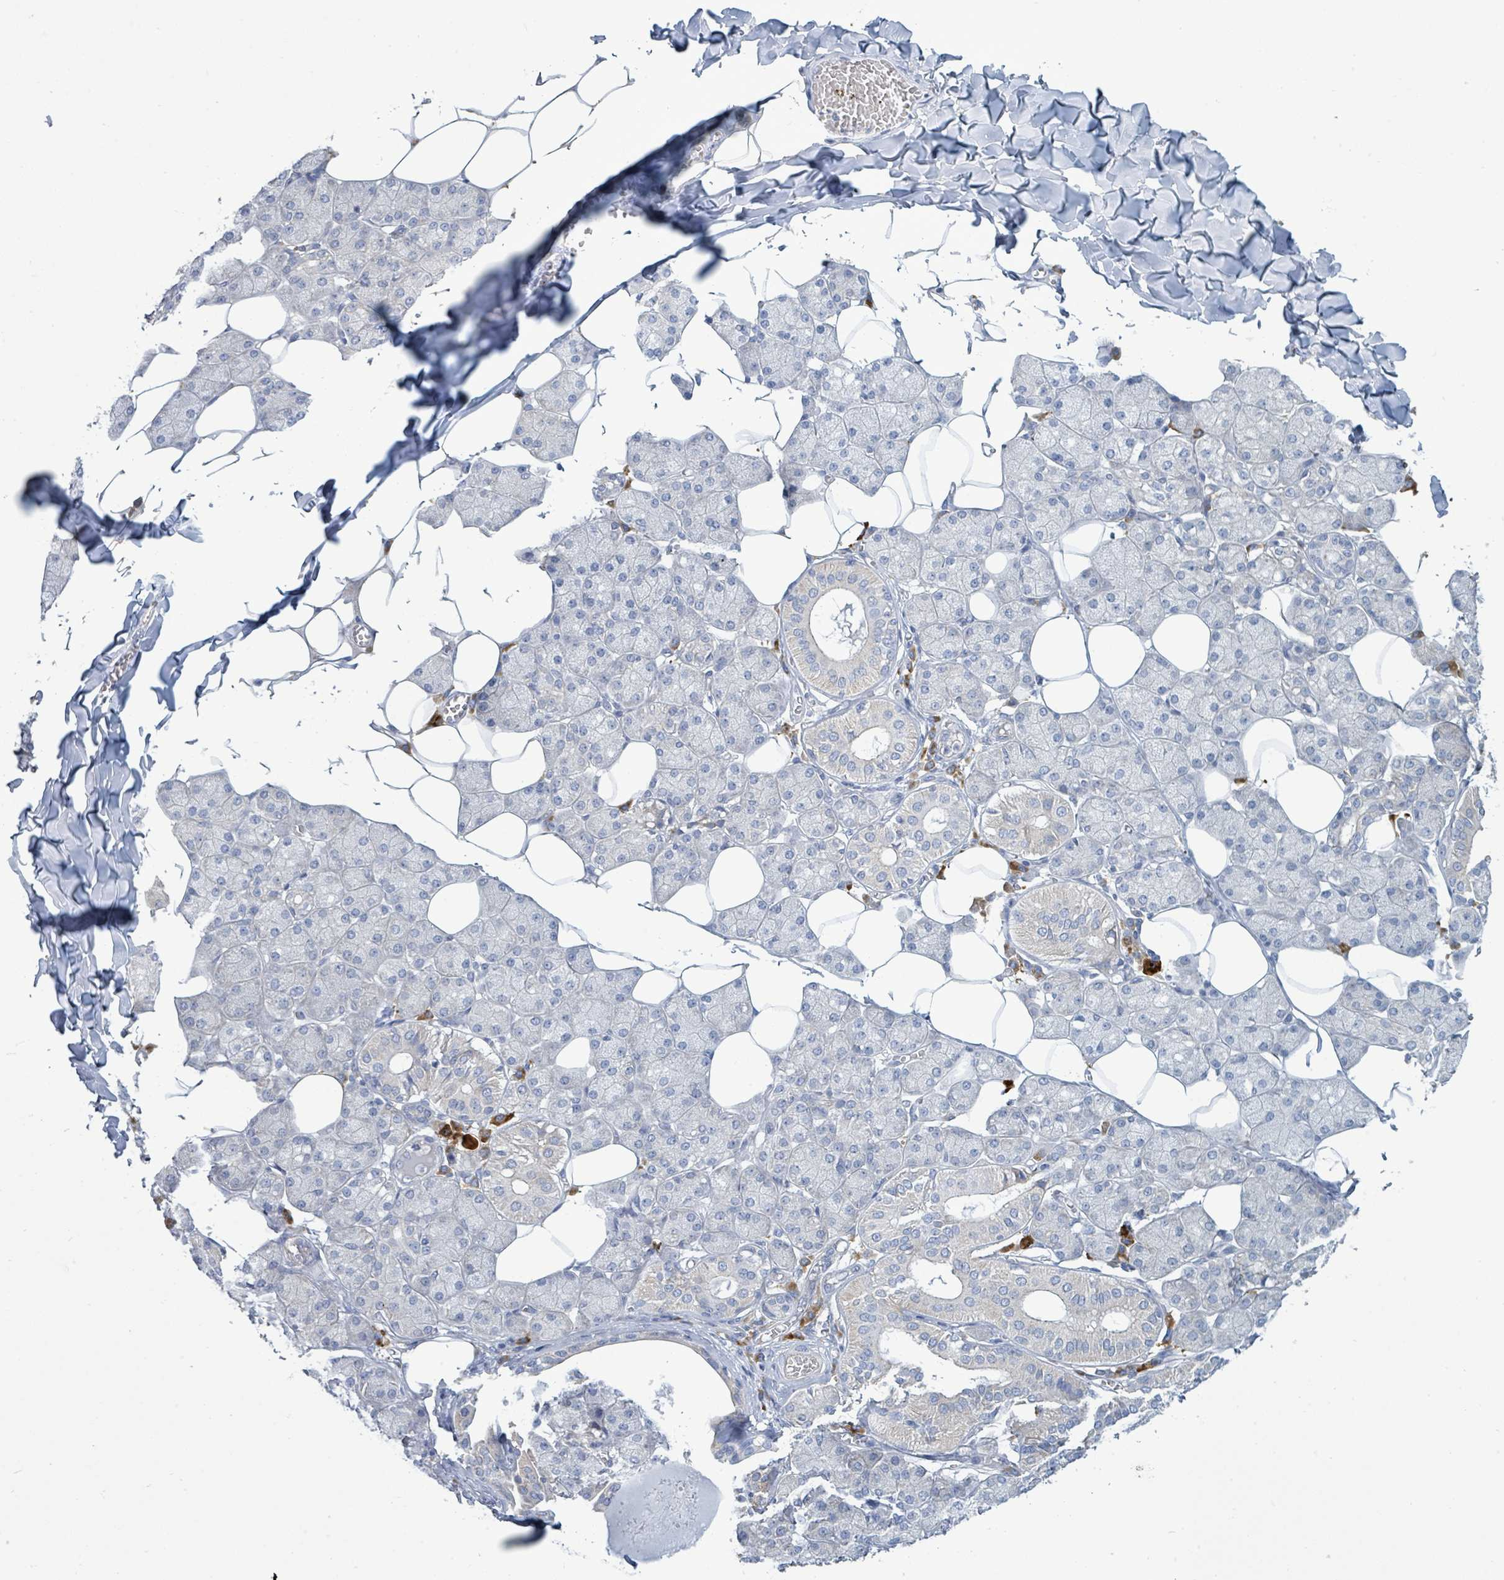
{"staining": {"intensity": "moderate", "quantity": "<25%", "location": "cytoplasmic/membranous"}, "tissue": "salivary gland", "cell_type": "Glandular cells", "image_type": "normal", "snomed": [{"axis": "morphology", "description": "Normal tissue, NOS"}, {"axis": "topography", "description": "Salivary gland"}], "caption": "Salivary gland was stained to show a protein in brown. There is low levels of moderate cytoplasmic/membranous staining in about <25% of glandular cells.", "gene": "SIRPB1", "patient": {"sex": "female", "age": 33}}